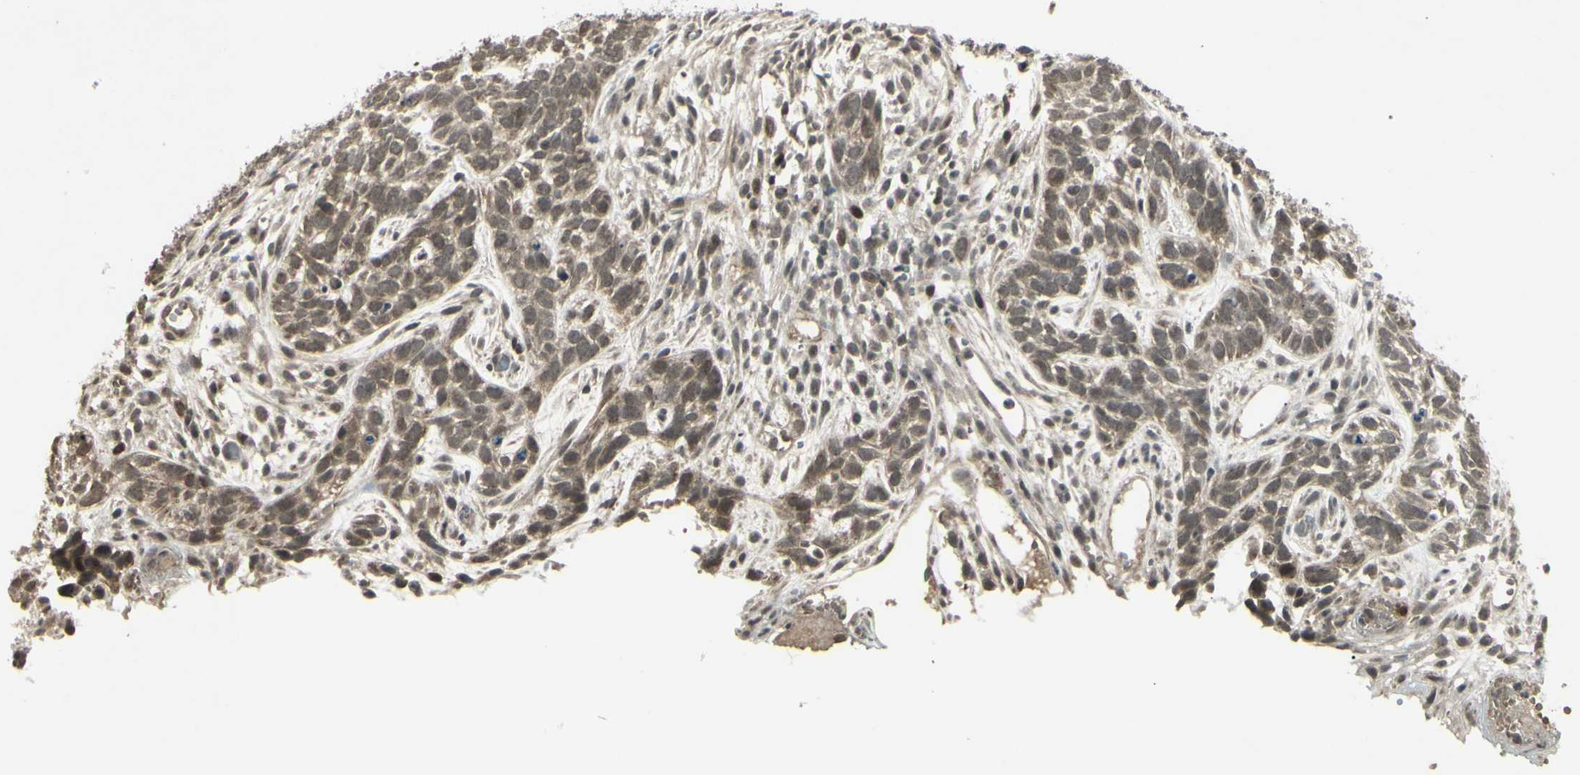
{"staining": {"intensity": "weak", "quantity": ">75%", "location": "cytoplasmic/membranous"}, "tissue": "skin cancer", "cell_type": "Tumor cells", "image_type": "cancer", "snomed": [{"axis": "morphology", "description": "Basal cell carcinoma"}, {"axis": "topography", "description": "Skin"}], "caption": "Skin basal cell carcinoma stained with a protein marker demonstrates weak staining in tumor cells.", "gene": "BLNK", "patient": {"sex": "male", "age": 87}}